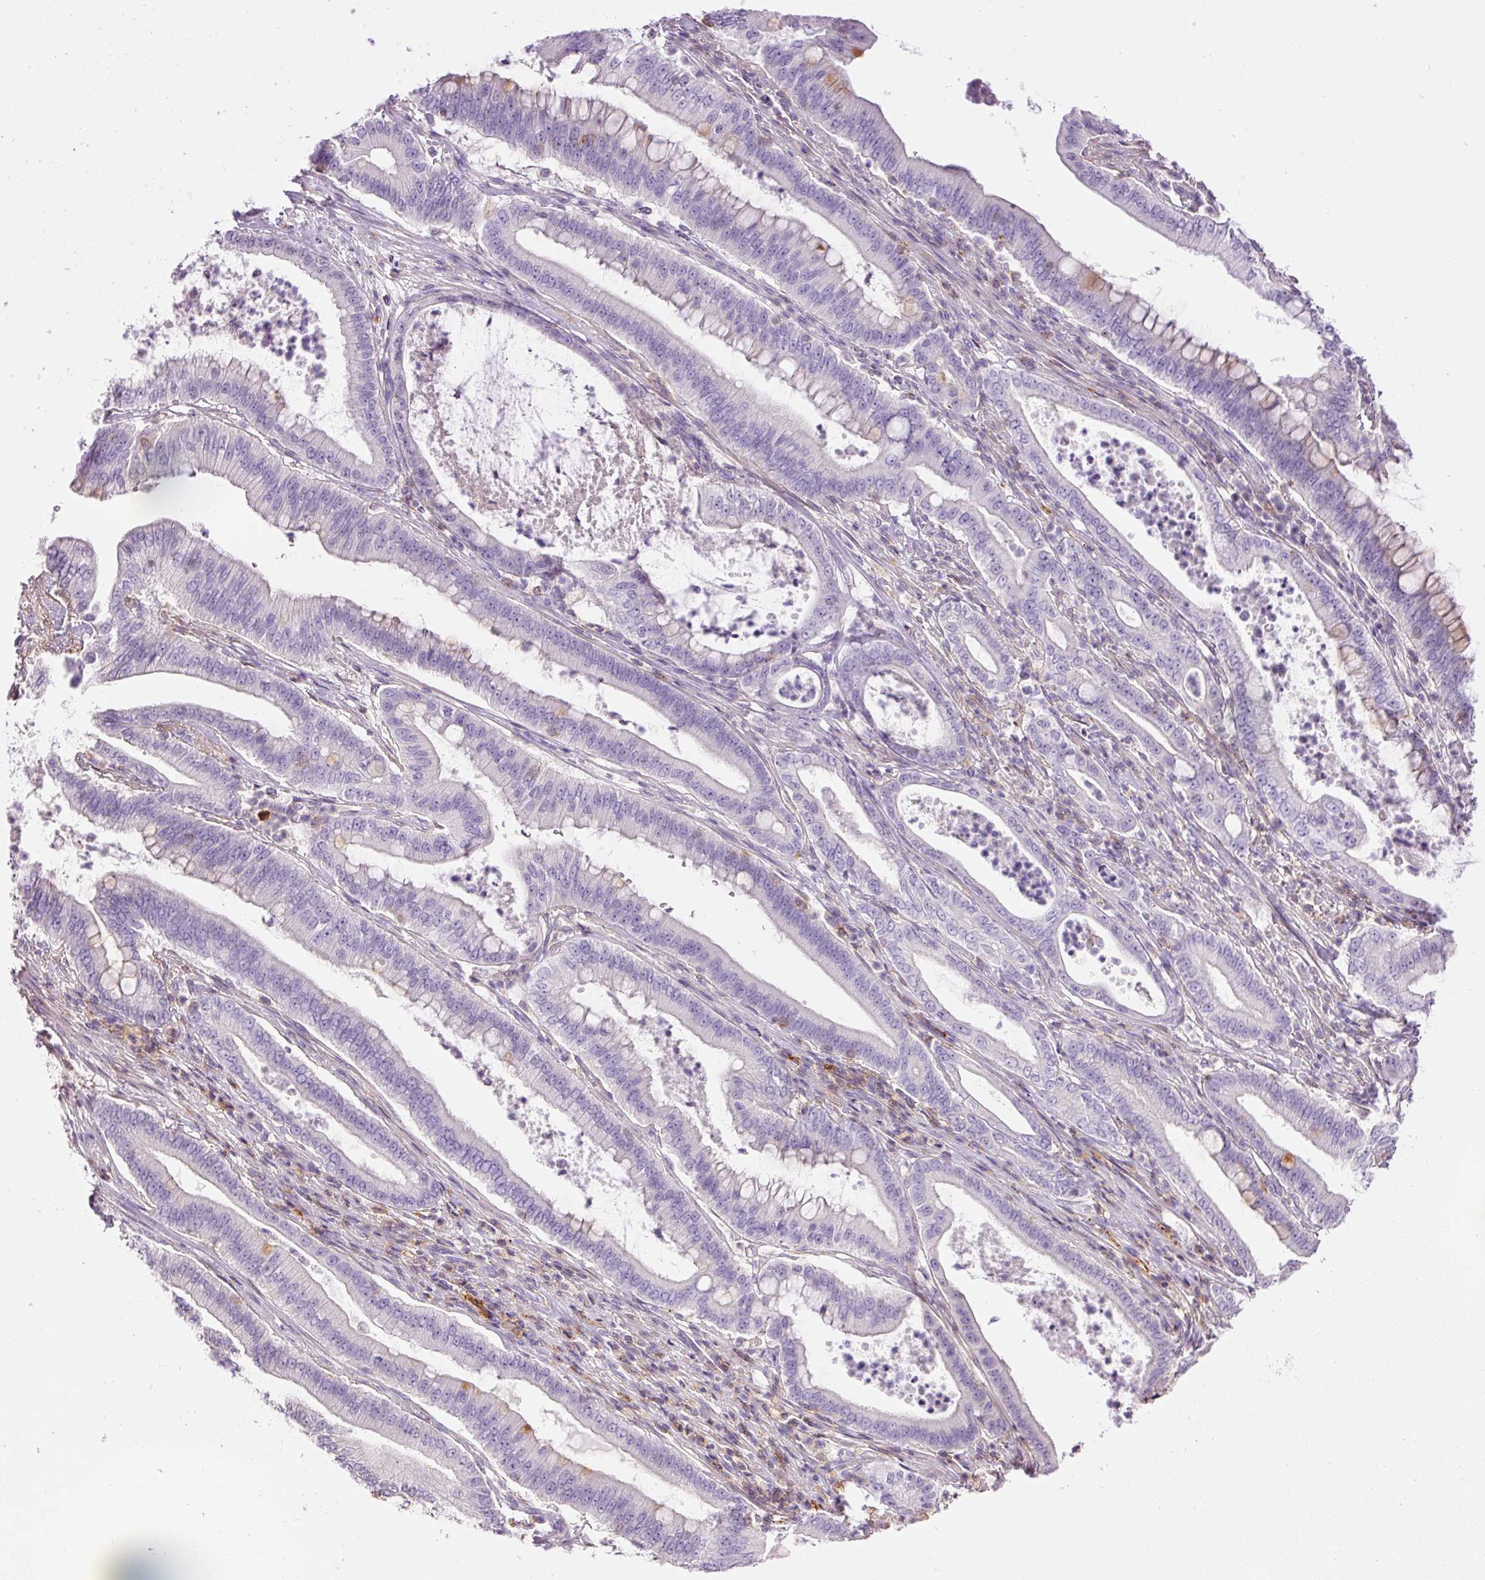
{"staining": {"intensity": "negative", "quantity": "none", "location": "none"}, "tissue": "pancreatic cancer", "cell_type": "Tumor cells", "image_type": "cancer", "snomed": [{"axis": "morphology", "description": "Adenocarcinoma, NOS"}, {"axis": "topography", "description": "Pancreas"}], "caption": "Histopathology image shows no significant protein positivity in tumor cells of pancreatic cancer.", "gene": "DOK6", "patient": {"sex": "male", "age": 71}}